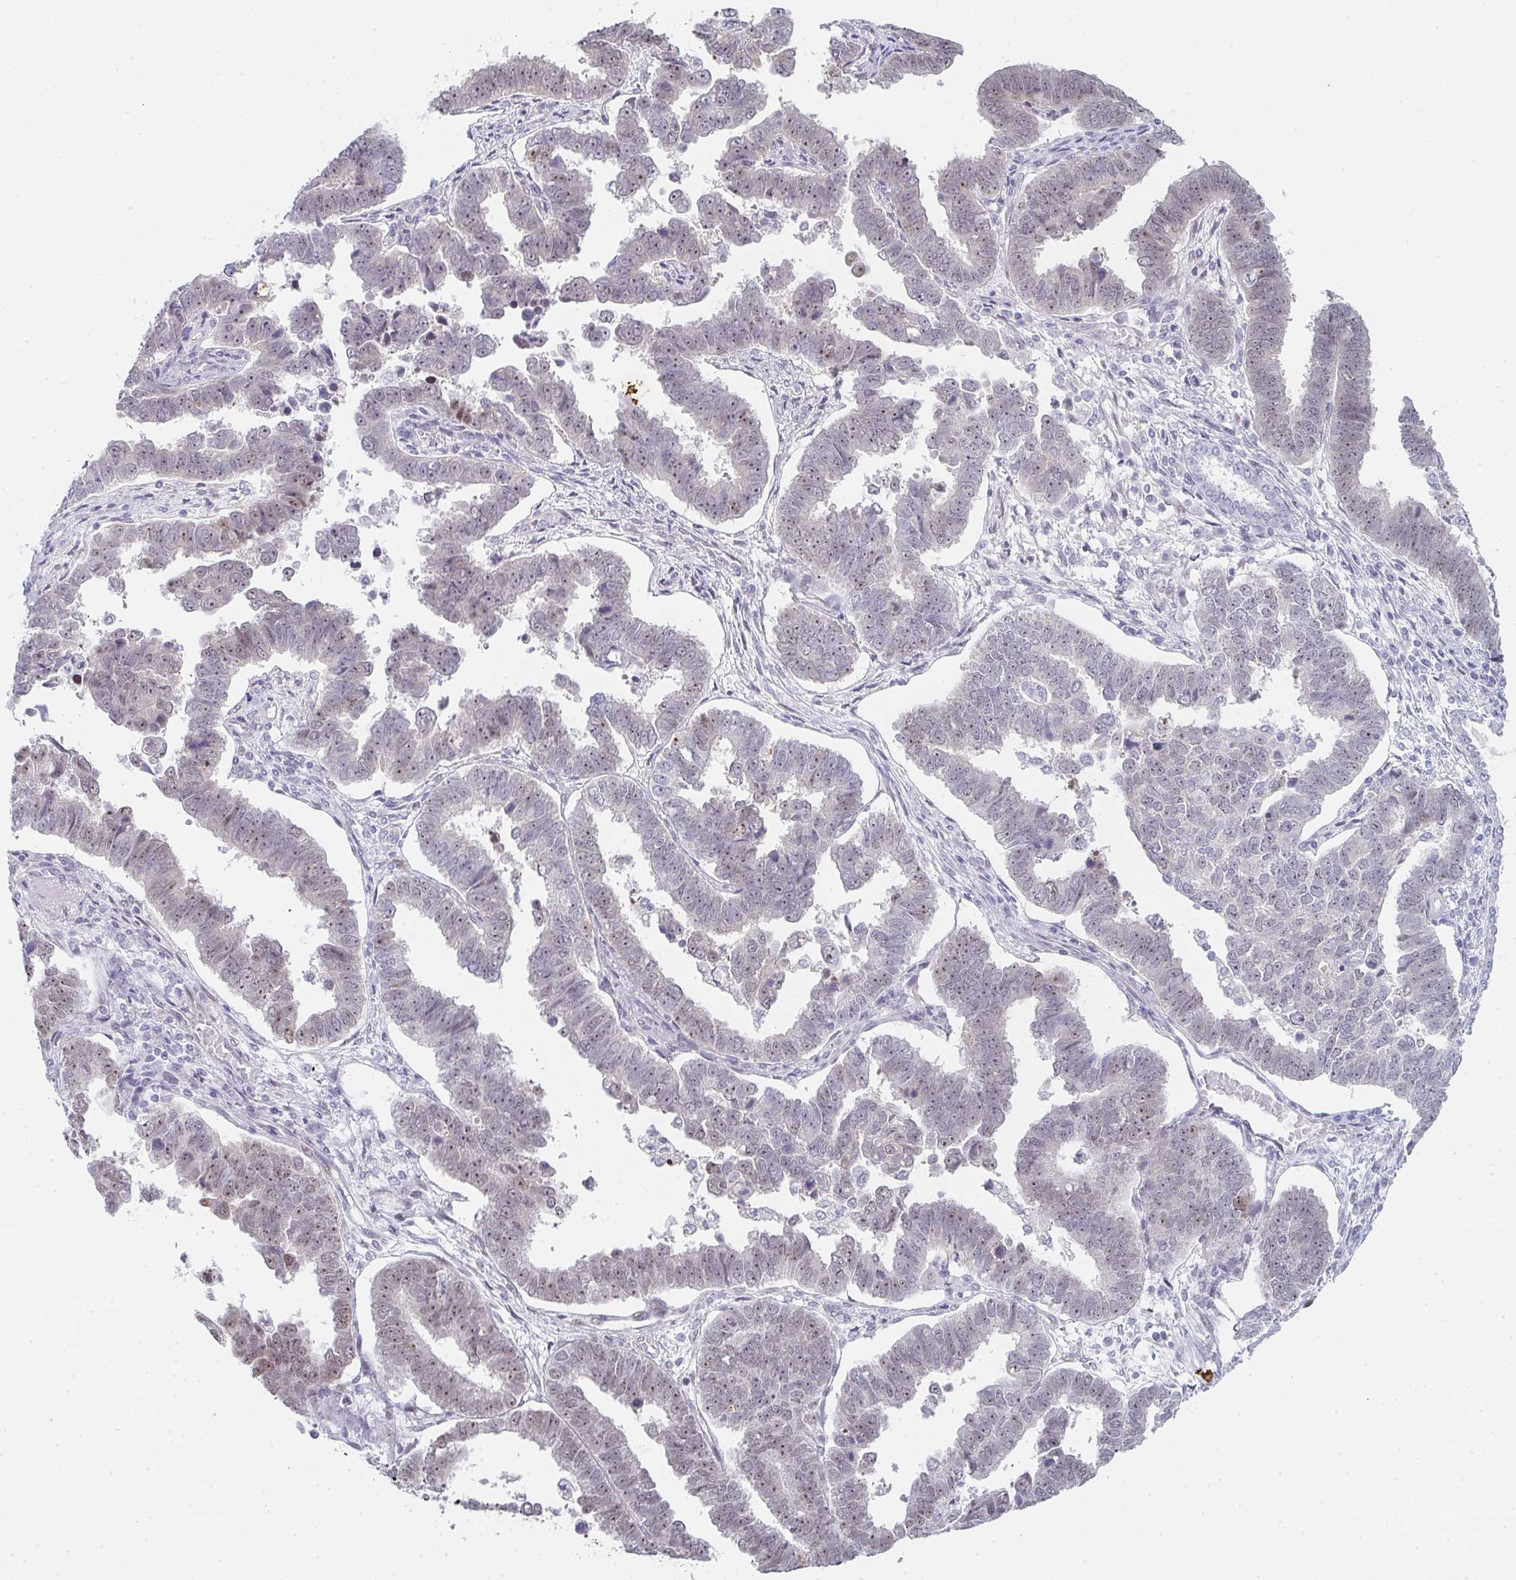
{"staining": {"intensity": "weak", "quantity": ">75%", "location": "nuclear"}, "tissue": "endometrial cancer", "cell_type": "Tumor cells", "image_type": "cancer", "snomed": [{"axis": "morphology", "description": "Adenocarcinoma, NOS"}, {"axis": "topography", "description": "Endometrium"}], "caption": "Human endometrial cancer (adenocarcinoma) stained with a brown dye exhibits weak nuclear positive positivity in about >75% of tumor cells.", "gene": "POU2AF2", "patient": {"sex": "female", "age": 75}}